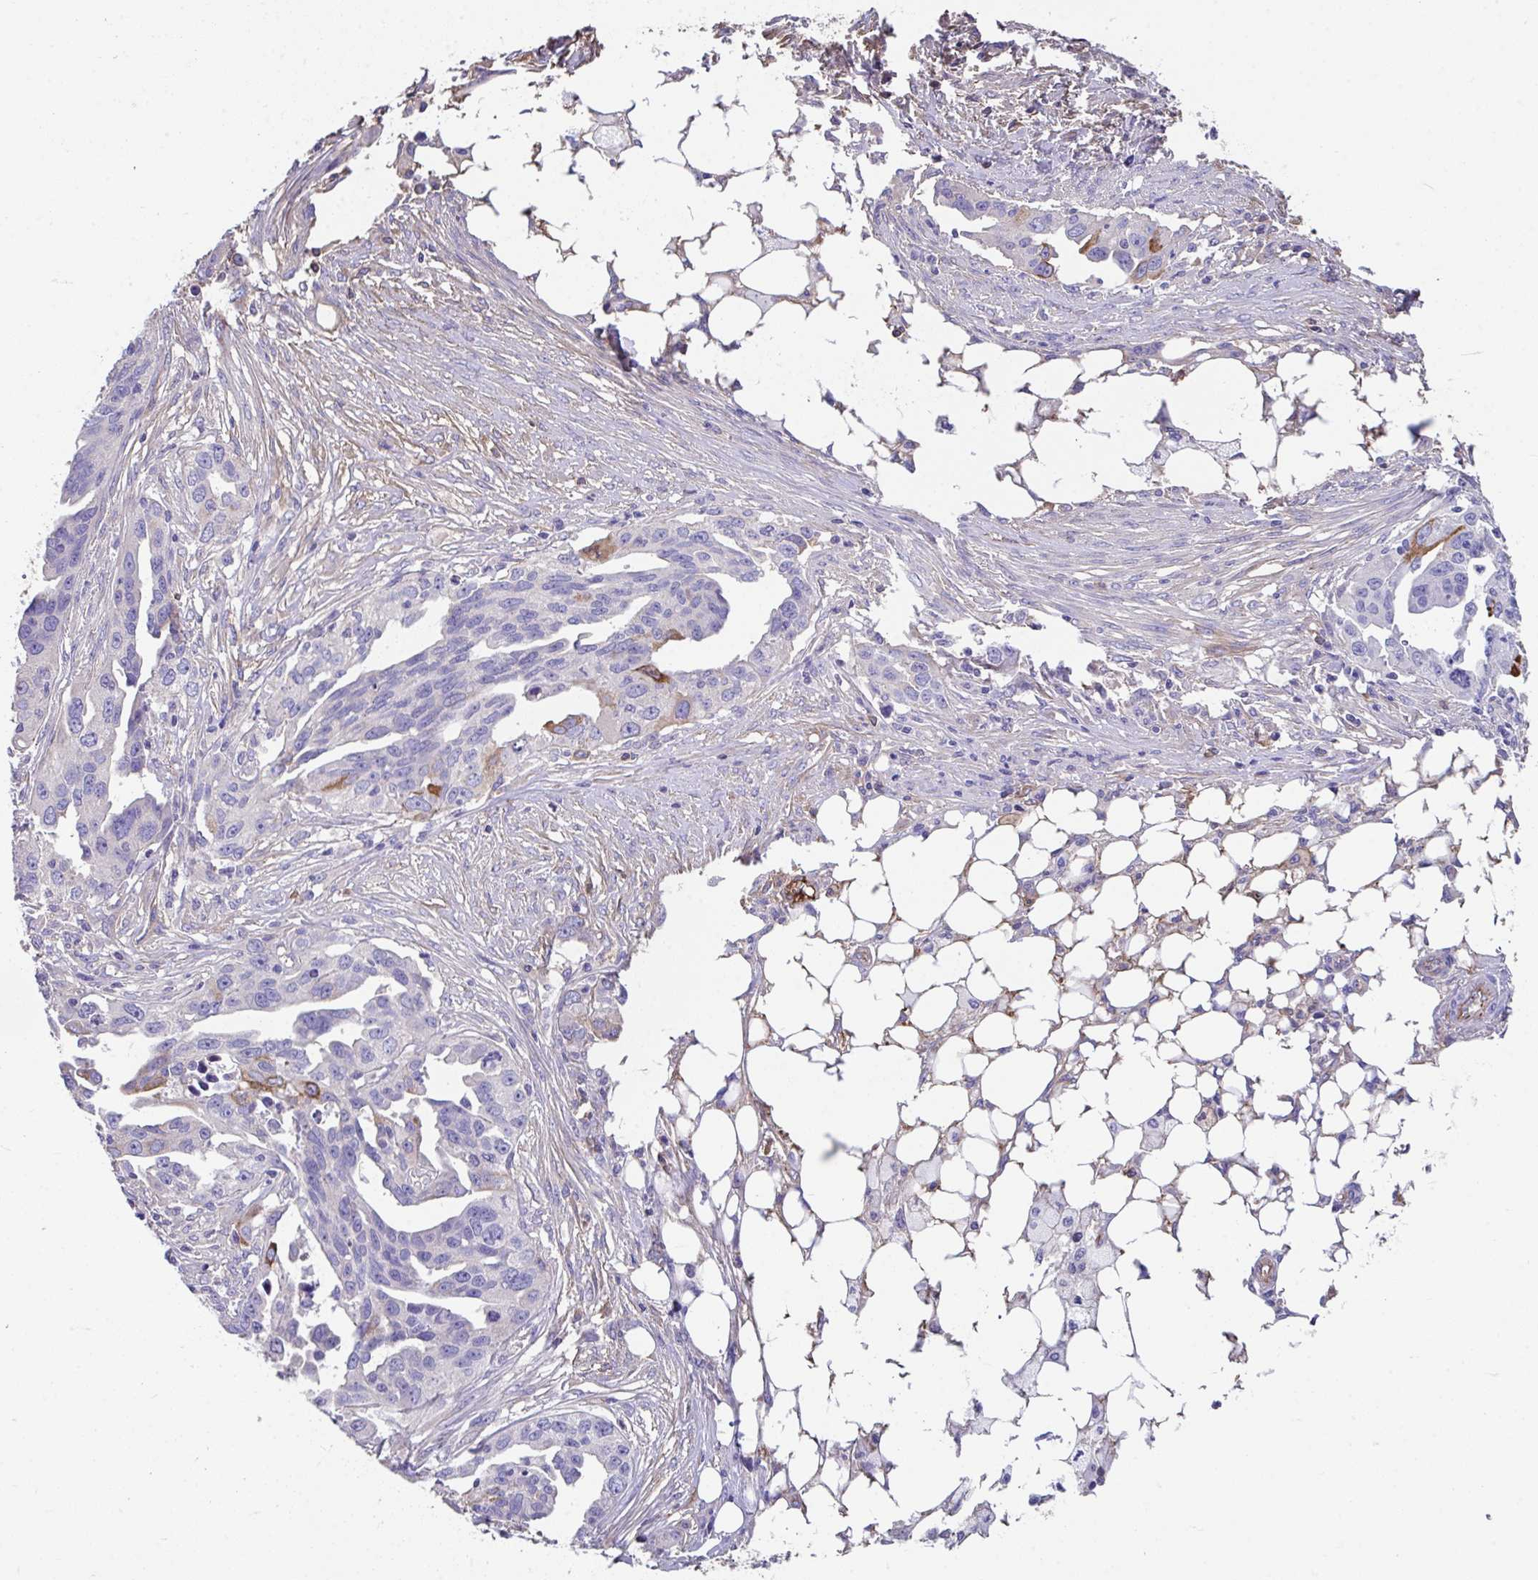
{"staining": {"intensity": "moderate", "quantity": "<25%", "location": "cytoplasmic/membranous"}, "tissue": "ovarian cancer", "cell_type": "Tumor cells", "image_type": "cancer", "snomed": [{"axis": "morphology", "description": "Carcinoma, endometroid"}, {"axis": "morphology", "description": "Cystadenocarcinoma, serous, NOS"}, {"axis": "topography", "description": "Ovary"}], "caption": "Ovarian cancer (endometroid carcinoma) stained with DAB immunohistochemistry displays low levels of moderate cytoplasmic/membranous positivity in about <25% of tumor cells.", "gene": "ZNF813", "patient": {"sex": "female", "age": 45}}